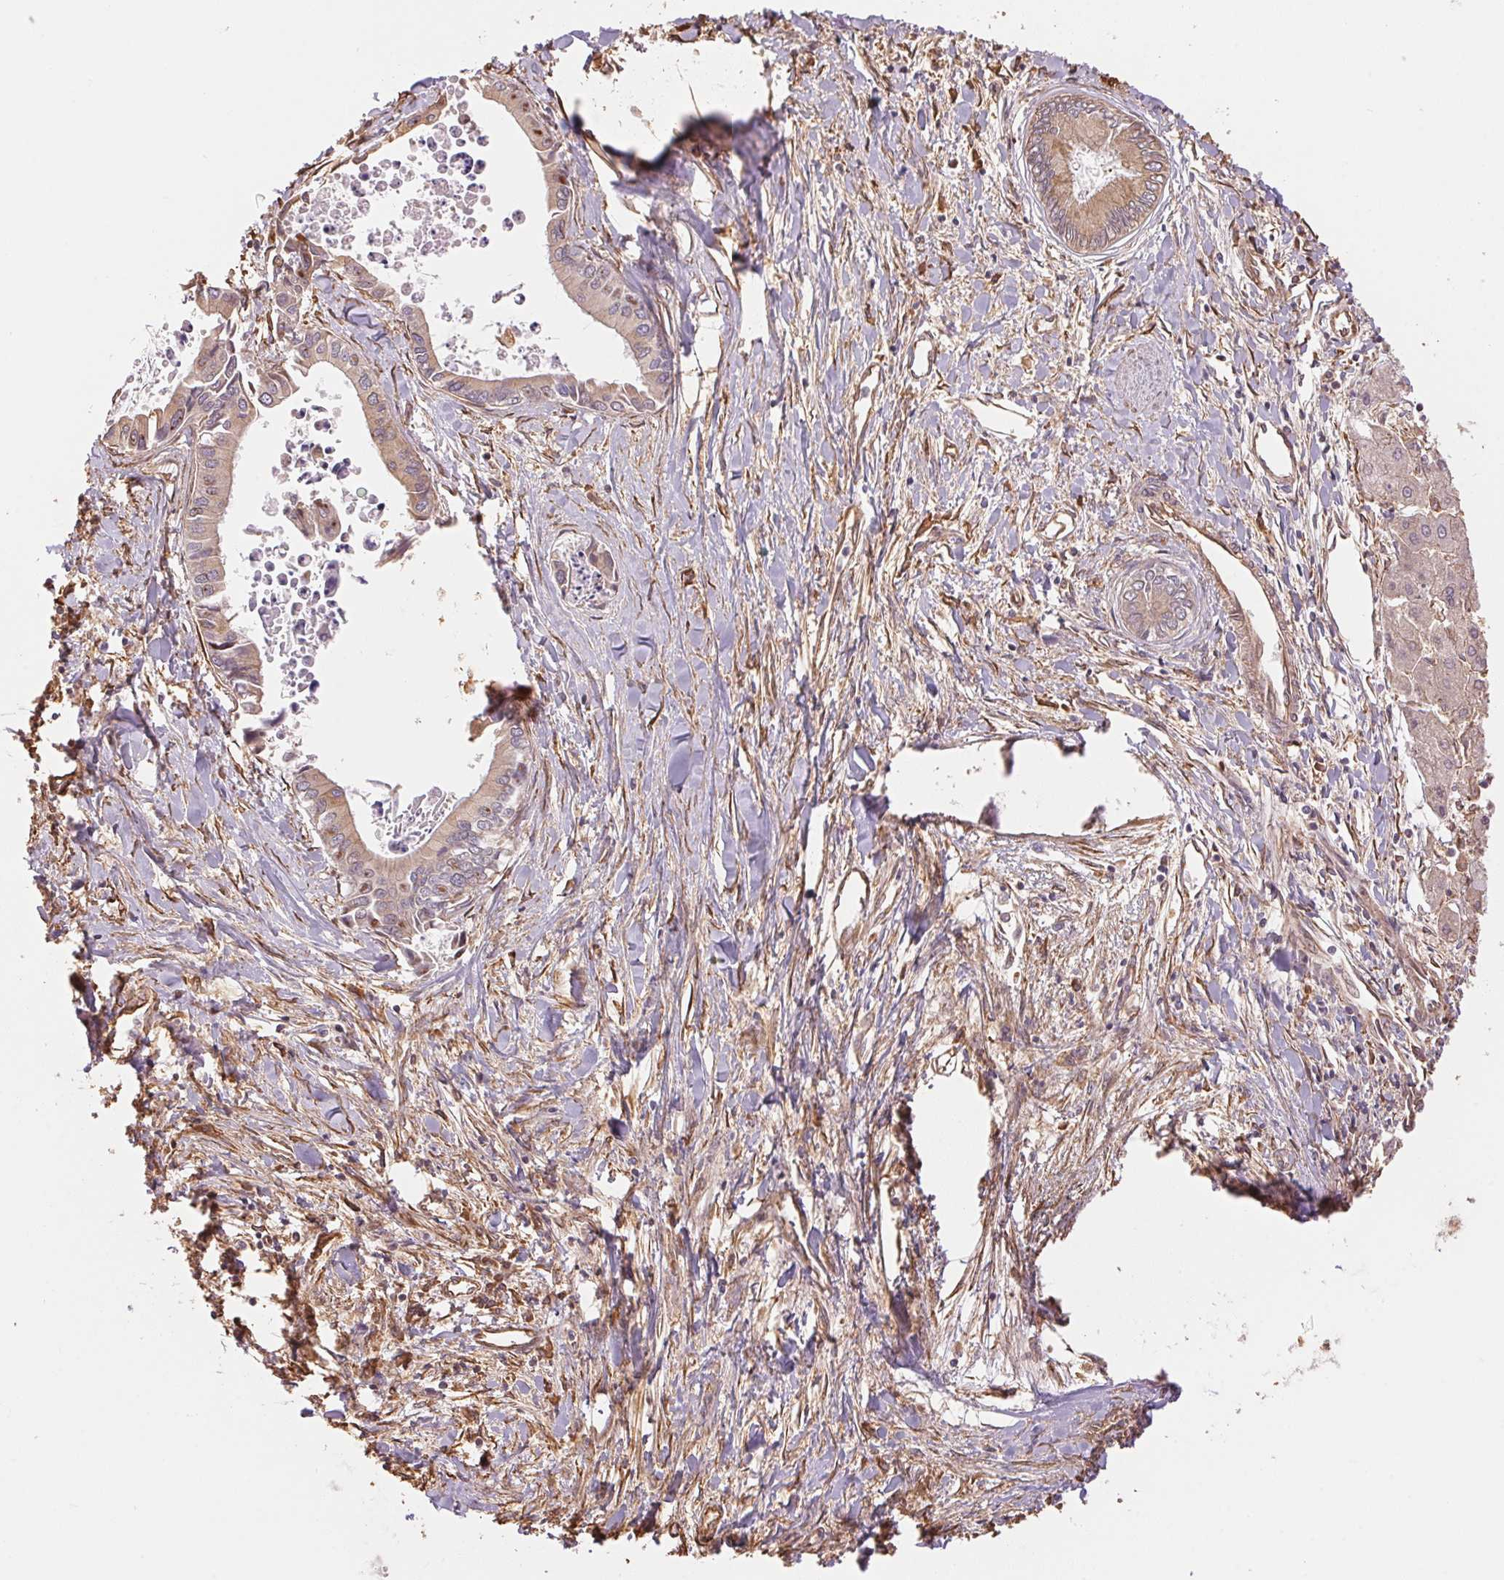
{"staining": {"intensity": "weak", "quantity": ">75%", "location": "cytoplasmic/membranous"}, "tissue": "liver cancer", "cell_type": "Tumor cells", "image_type": "cancer", "snomed": [{"axis": "morphology", "description": "Cholangiocarcinoma"}, {"axis": "topography", "description": "Liver"}], "caption": "Liver cancer (cholangiocarcinoma) stained with a protein marker reveals weak staining in tumor cells.", "gene": "C6orf163", "patient": {"sex": "male", "age": 66}}